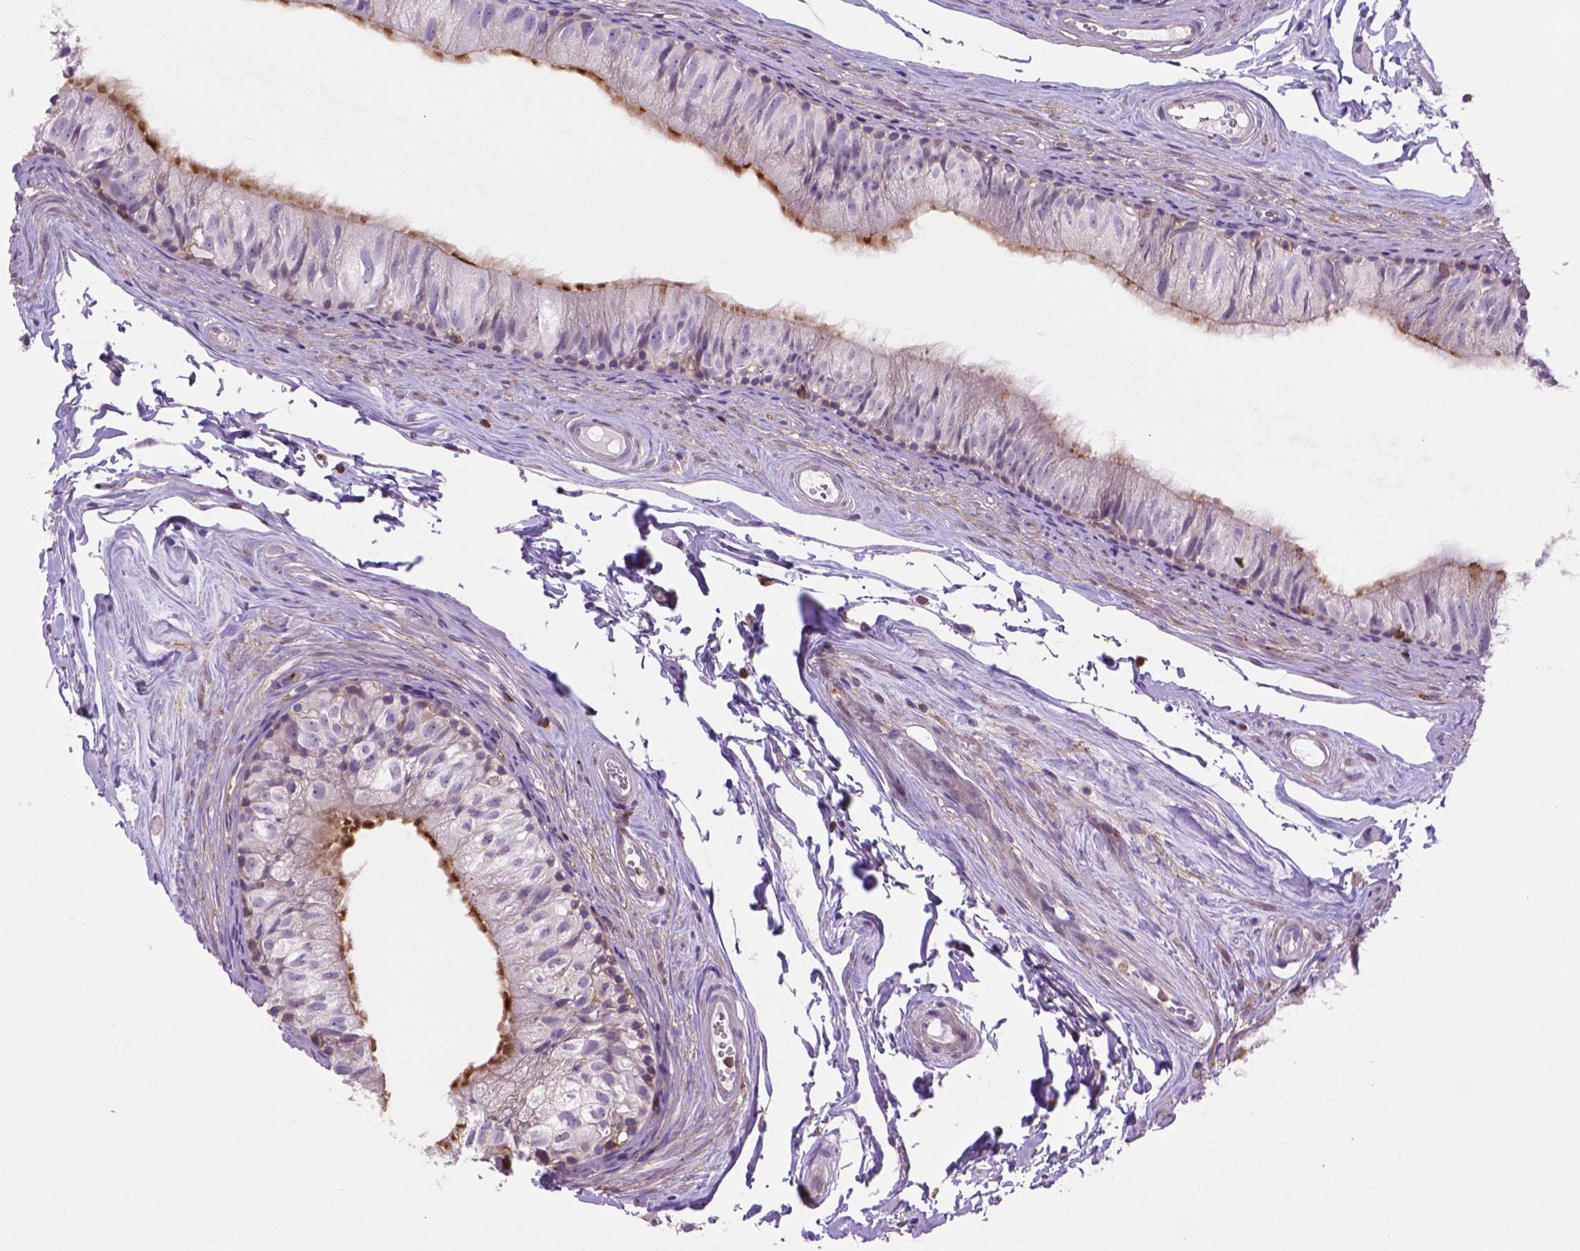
{"staining": {"intensity": "moderate", "quantity": "<25%", "location": "cytoplasmic/membranous"}, "tissue": "epididymis", "cell_type": "Glandular cells", "image_type": "normal", "snomed": [{"axis": "morphology", "description": "Normal tissue, NOS"}, {"axis": "topography", "description": "Epididymis"}], "caption": "Immunohistochemistry (DAB (3,3'-diaminobenzidine)) staining of unremarkable human epididymis exhibits moderate cytoplasmic/membranous protein staining in about <25% of glandular cells. The staining was performed using DAB to visualize the protein expression in brown, while the nuclei were stained in blue with hematoxylin (Magnification: 20x).", "gene": "ACAD10", "patient": {"sex": "male", "age": 45}}